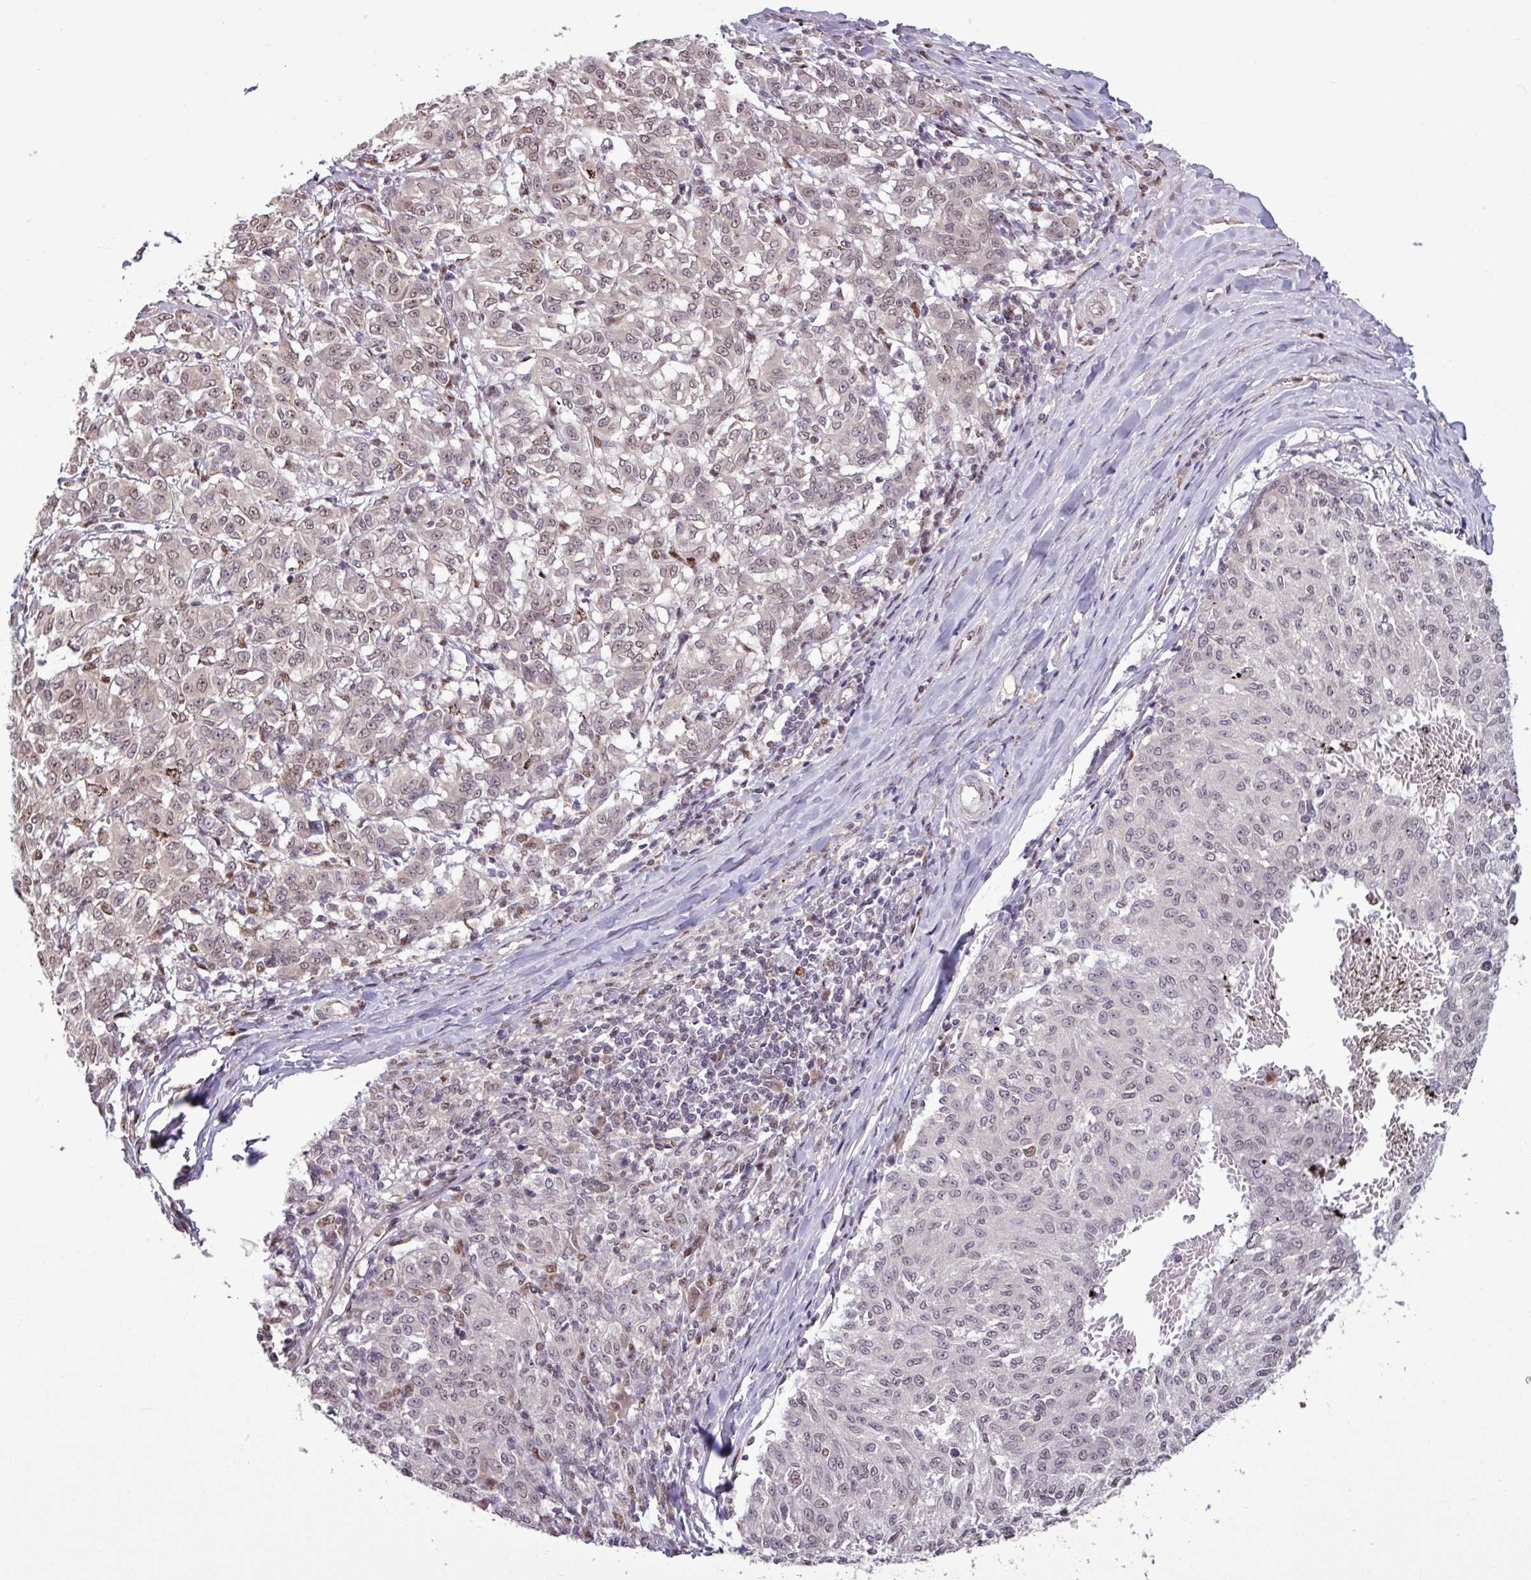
{"staining": {"intensity": "weak", "quantity": "25%-75%", "location": "nuclear"}, "tissue": "melanoma", "cell_type": "Tumor cells", "image_type": "cancer", "snomed": [{"axis": "morphology", "description": "Malignant melanoma, NOS"}, {"axis": "topography", "description": "Skin"}], "caption": "IHC histopathology image of human melanoma stained for a protein (brown), which exhibits low levels of weak nuclear positivity in about 25%-75% of tumor cells.", "gene": "SKIC2", "patient": {"sex": "female", "age": 72}}